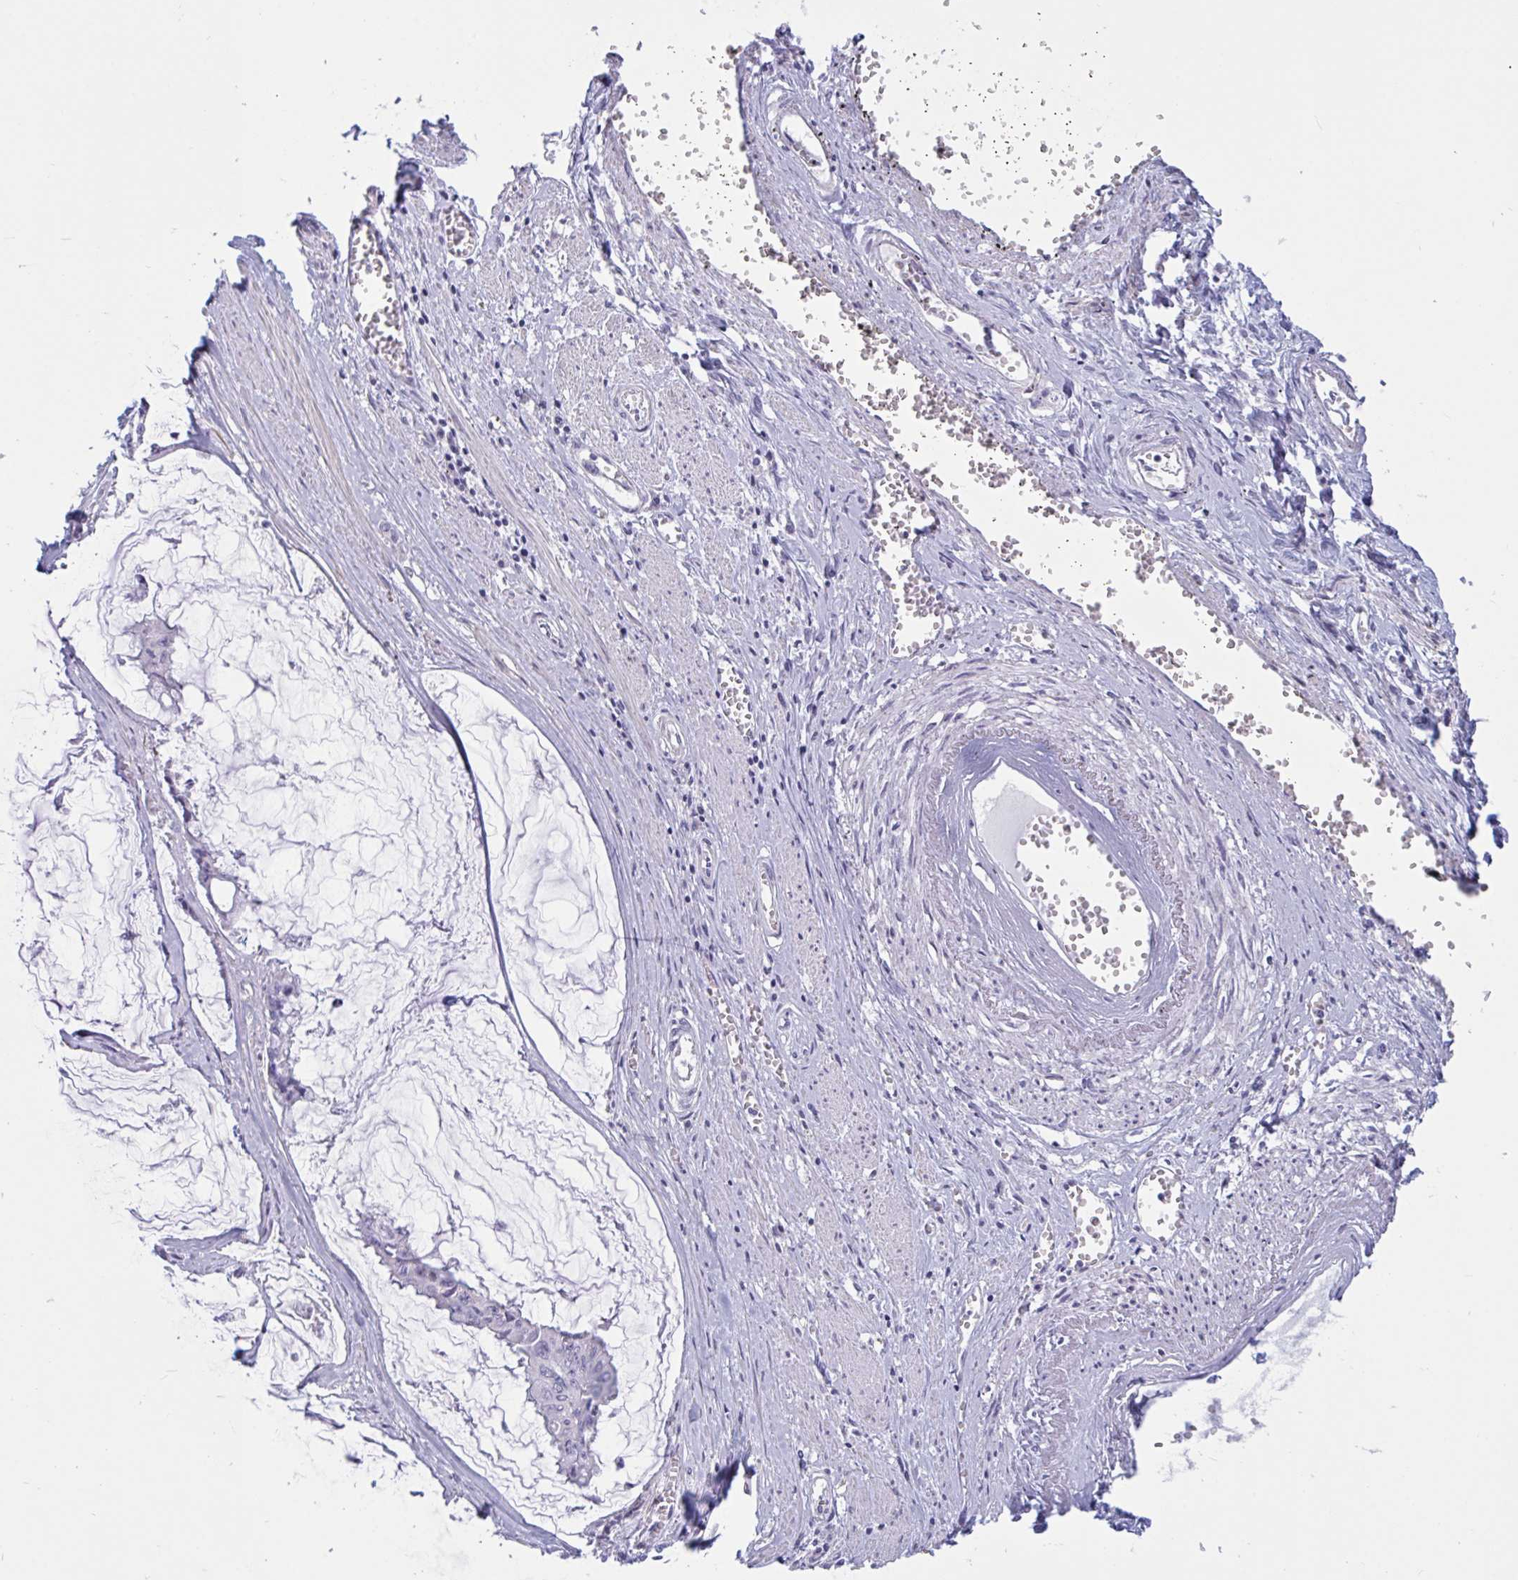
{"staining": {"intensity": "negative", "quantity": "none", "location": "none"}, "tissue": "ovarian cancer", "cell_type": "Tumor cells", "image_type": "cancer", "snomed": [{"axis": "morphology", "description": "Cystadenocarcinoma, mucinous, NOS"}, {"axis": "topography", "description": "Ovary"}], "caption": "Tumor cells show no significant protein expression in ovarian mucinous cystadenocarcinoma. The staining was performed using DAB (3,3'-diaminobenzidine) to visualize the protein expression in brown, while the nuclei were stained in blue with hematoxylin (Magnification: 20x).", "gene": "OXLD1", "patient": {"sex": "female", "age": 90}}